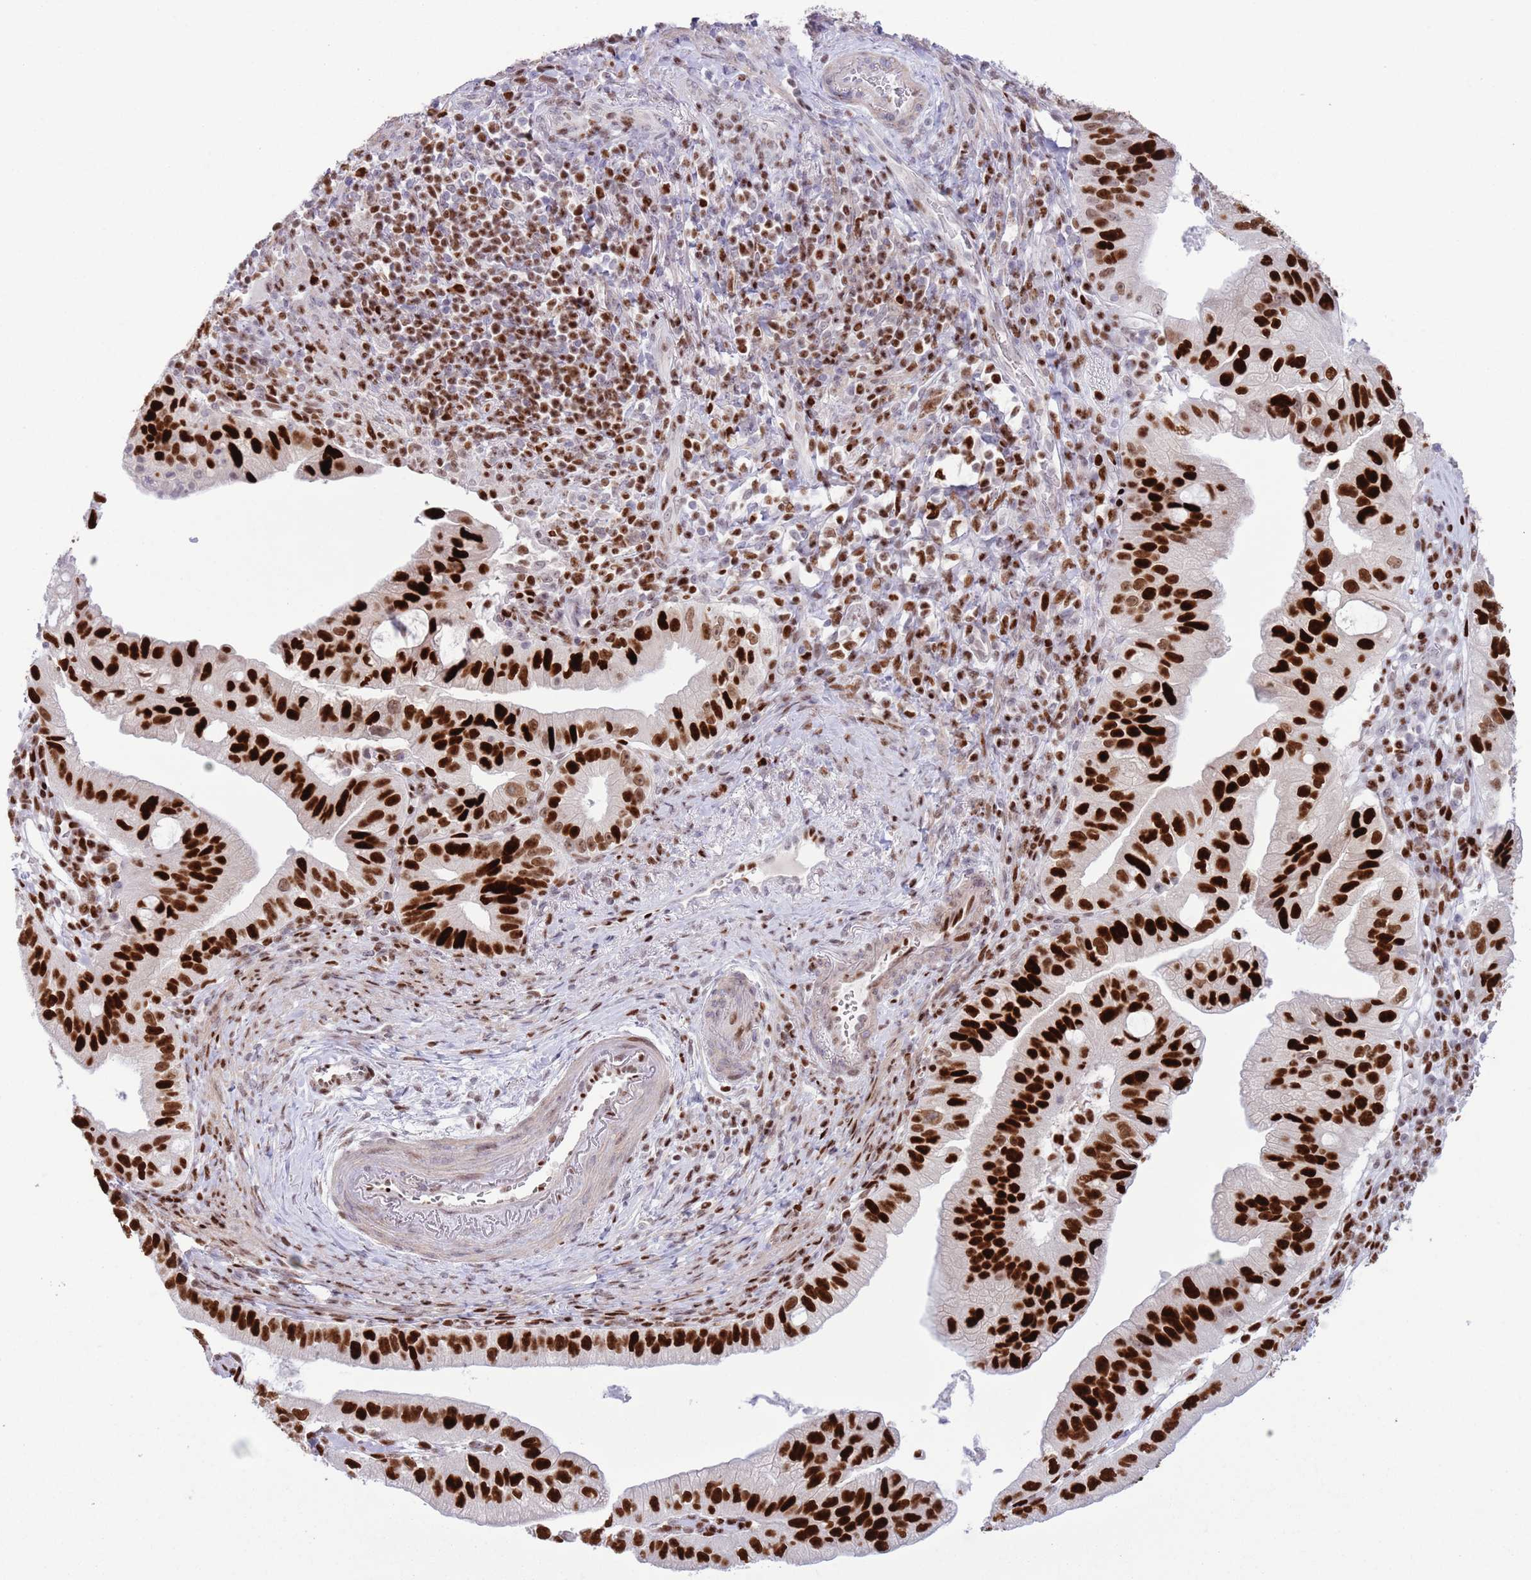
{"staining": {"intensity": "strong", "quantity": ">75%", "location": "nuclear"}, "tissue": "pancreatic cancer", "cell_type": "Tumor cells", "image_type": "cancer", "snomed": [{"axis": "morphology", "description": "Adenocarcinoma, NOS"}, {"axis": "topography", "description": "Pancreas"}], "caption": "This micrograph exhibits immunohistochemistry staining of pancreatic adenocarcinoma, with high strong nuclear positivity in approximately >75% of tumor cells.", "gene": "MFSD10", "patient": {"sex": "male", "age": 70}}